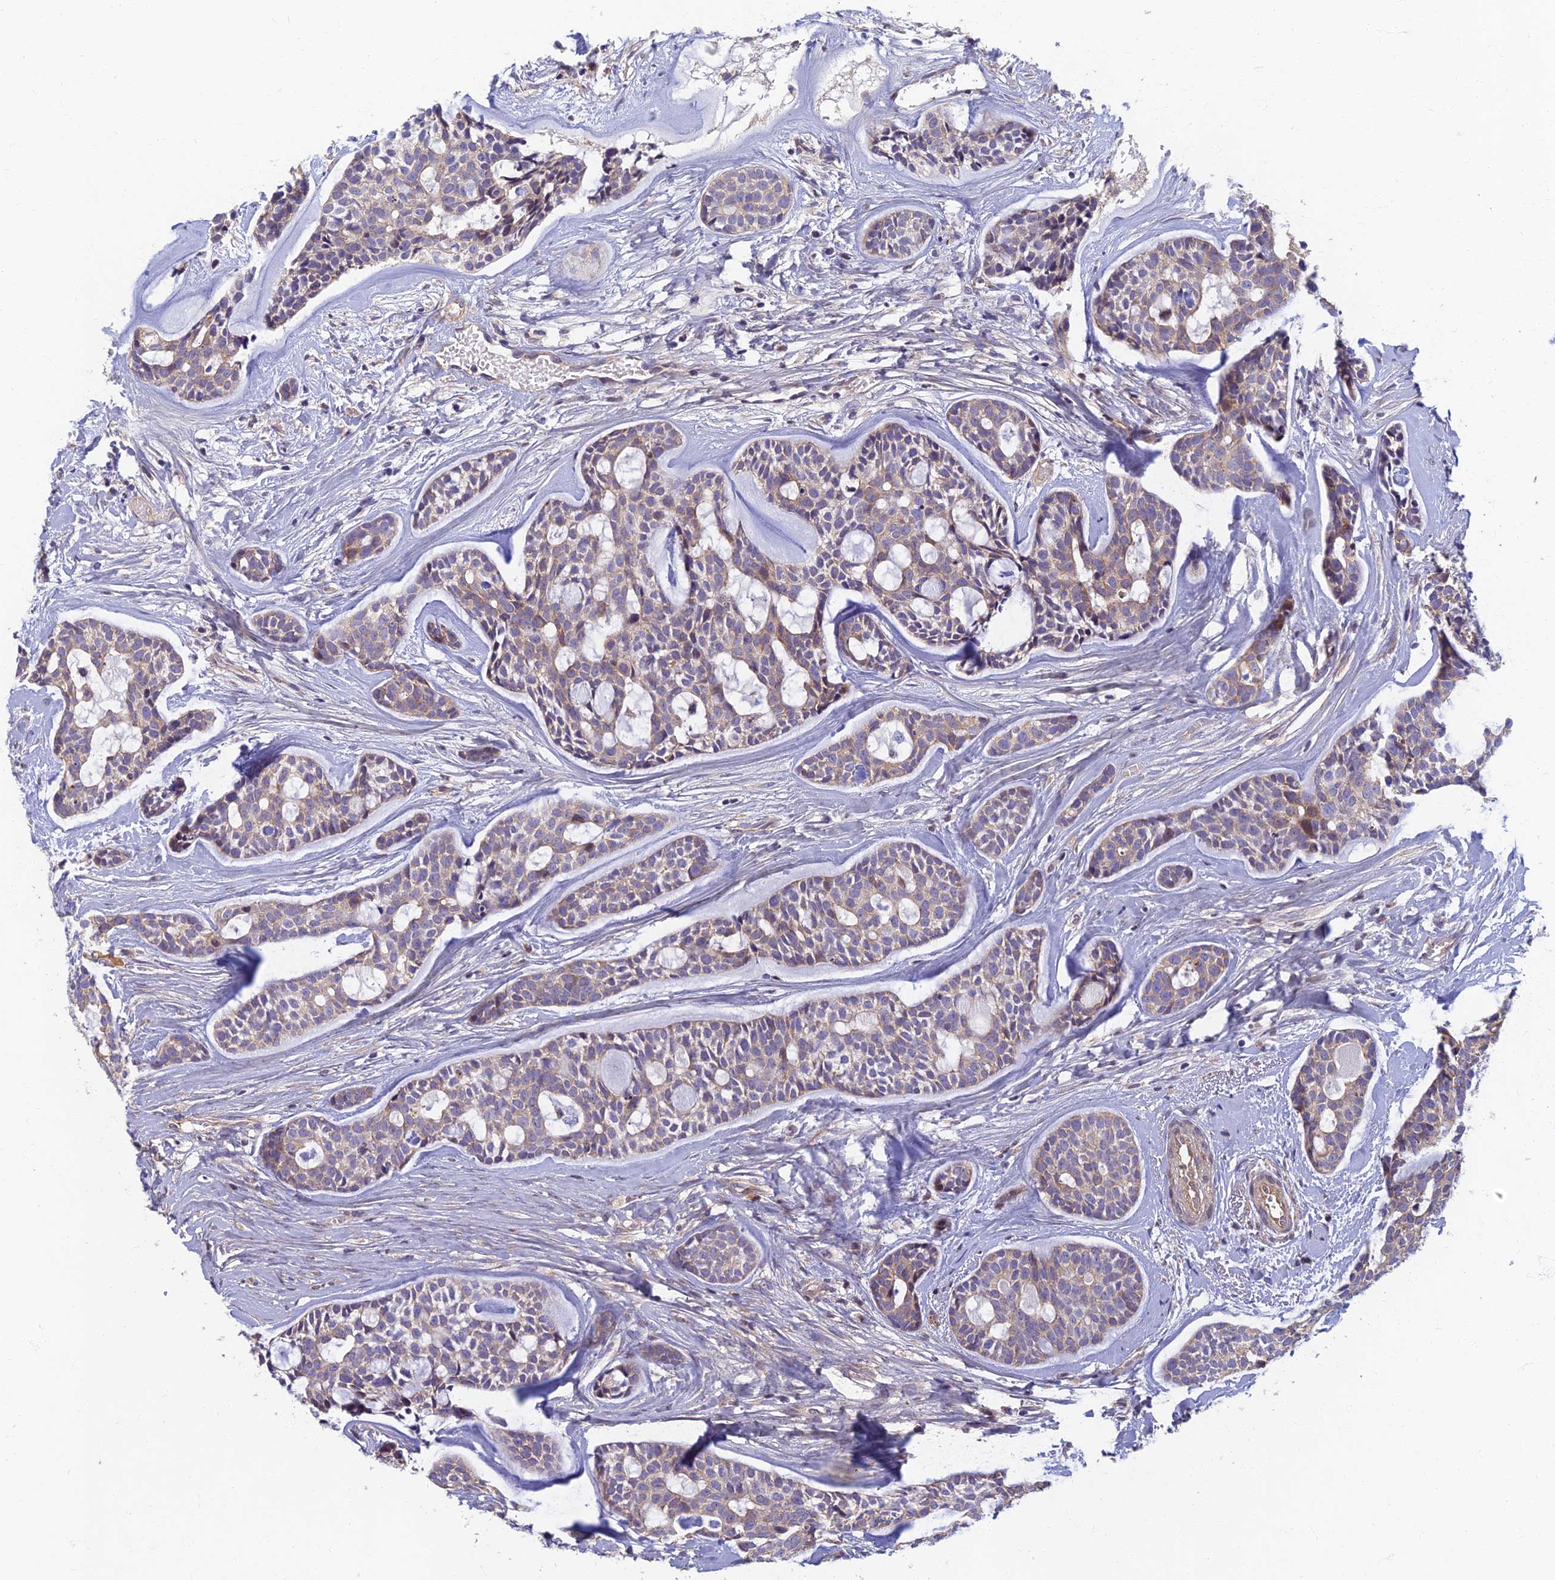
{"staining": {"intensity": "weak", "quantity": "<25%", "location": "cytoplasmic/membranous"}, "tissue": "head and neck cancer", "cell_type": "Tumor cells", "image_type": "cancer", "snomed": [{"axis": "morphology", "description": "Normal tissue, NOS"}, {"axis": "morphology", "description": "Adenocarcinoma, NOS"}, {"axis": "topography", "description": "Subcutis"}, {"axis": "topography", "description": "Nasopharynx"}, {"axis": "topography", "description": "Head-Neck"}], "caption": "DAB immunohistochemical staining of adenocarcinoma (head and neck) demonstrates no significant expression in tumor cells. (DAB (3,3'-diaminobenzidine) immunohistochemistry visualized using brightfield microscopy, high magnification).", "gene": "SOGA1", "patient": {"sex": "female", "age": 73}}